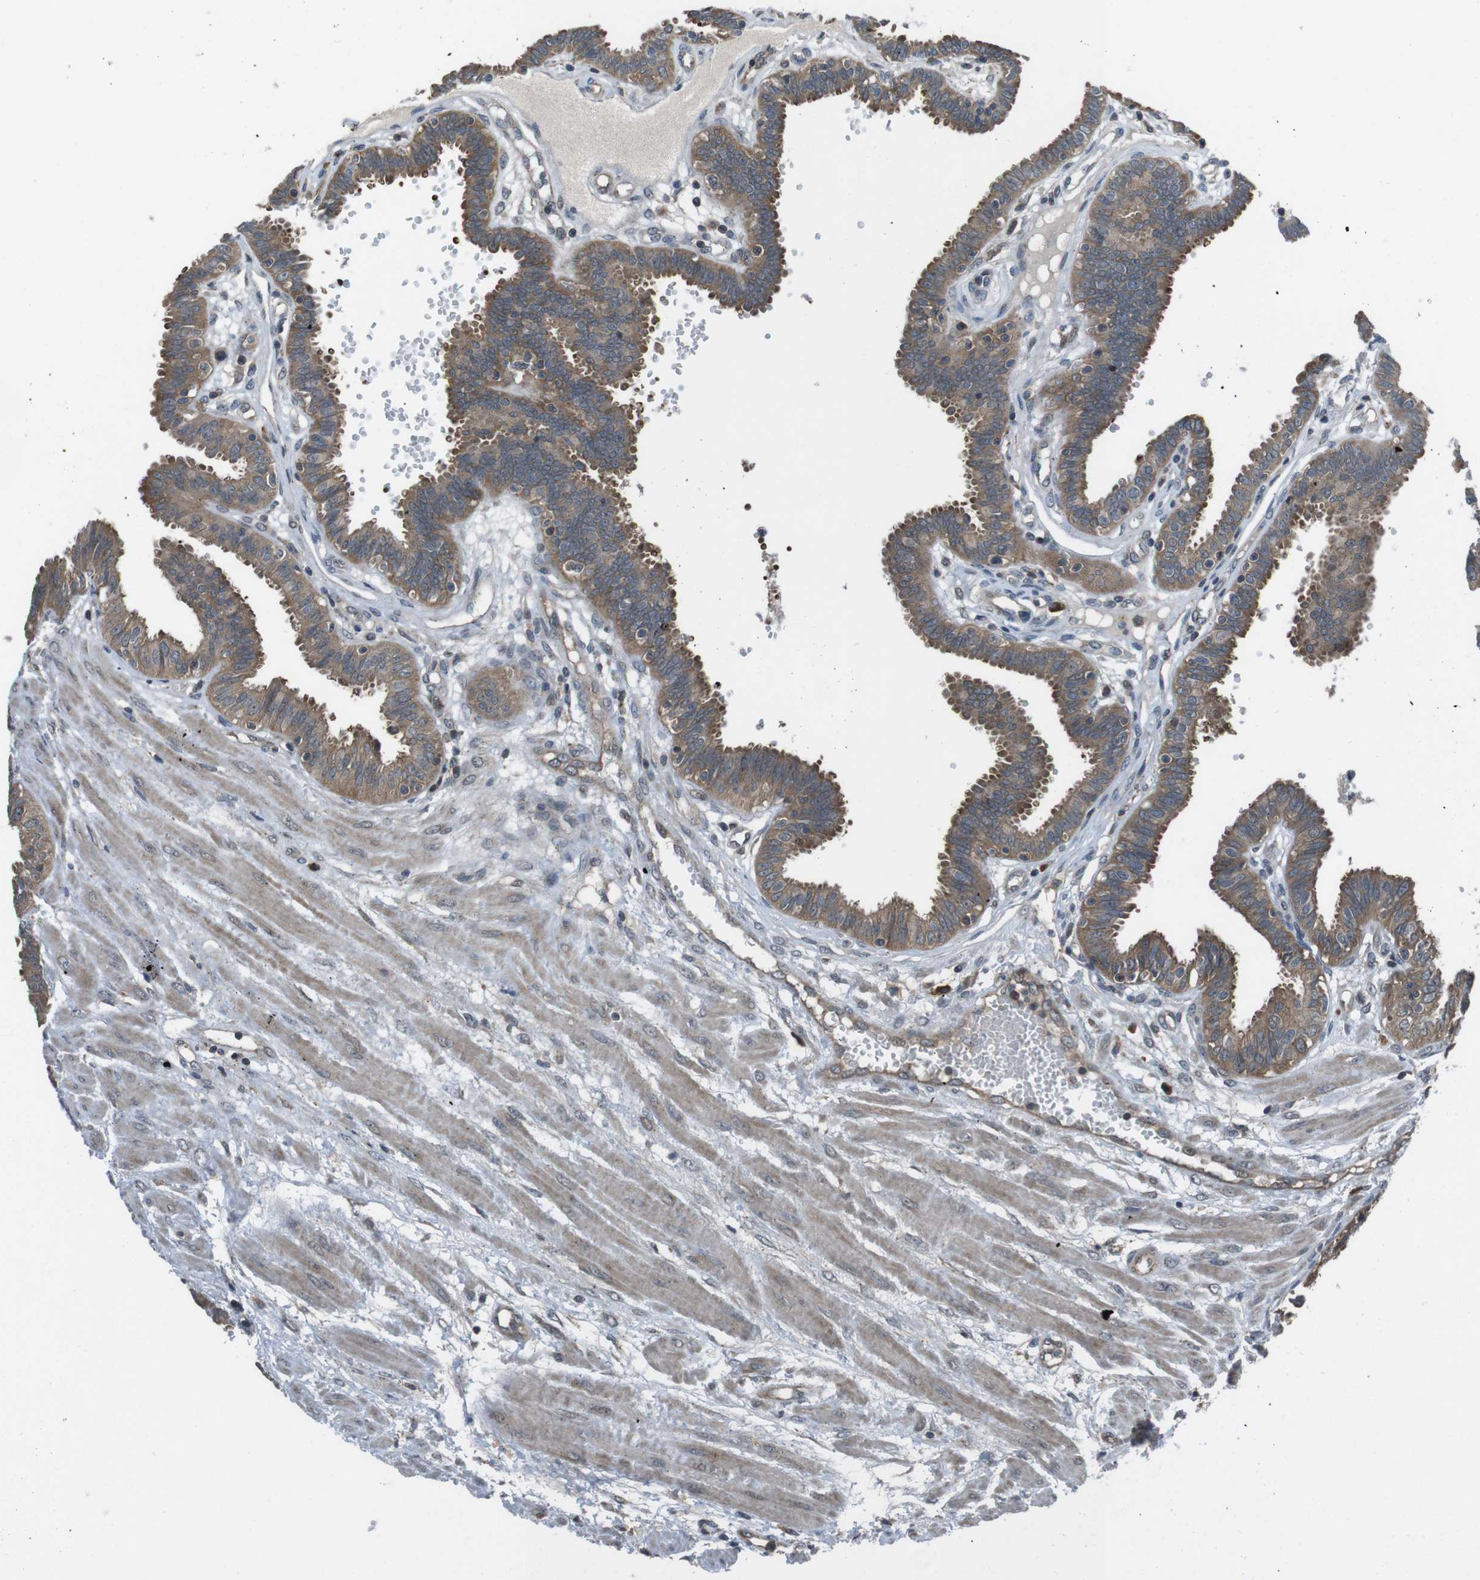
{"staining": {"intensity": "moderate", "quantity": ">75%", "location": "cytoplasmic/membranous"}, "tissue": "fallopian tube", "cell_type": "Glandular cells", "image_type": "normal", "snomed": [{"axis": "morphology", "description": "Normal tissue, NOS"}, {"axis": "topography", "description": "Fallopian tube"}], "caption": "High-power microscopy captured an immunohistochemistry (IHC) image of unremarkable fallopian tube, revealing moderate cytoplasmic/membranous positivity in approximately >75% of glandular cells. Using DAB (brown) and hematoxylin (blue) stains, captured at high magnification using brightfield microscopy.", "gene": "SLC22A23", "patient": {"sex": "female", "age": 32}}